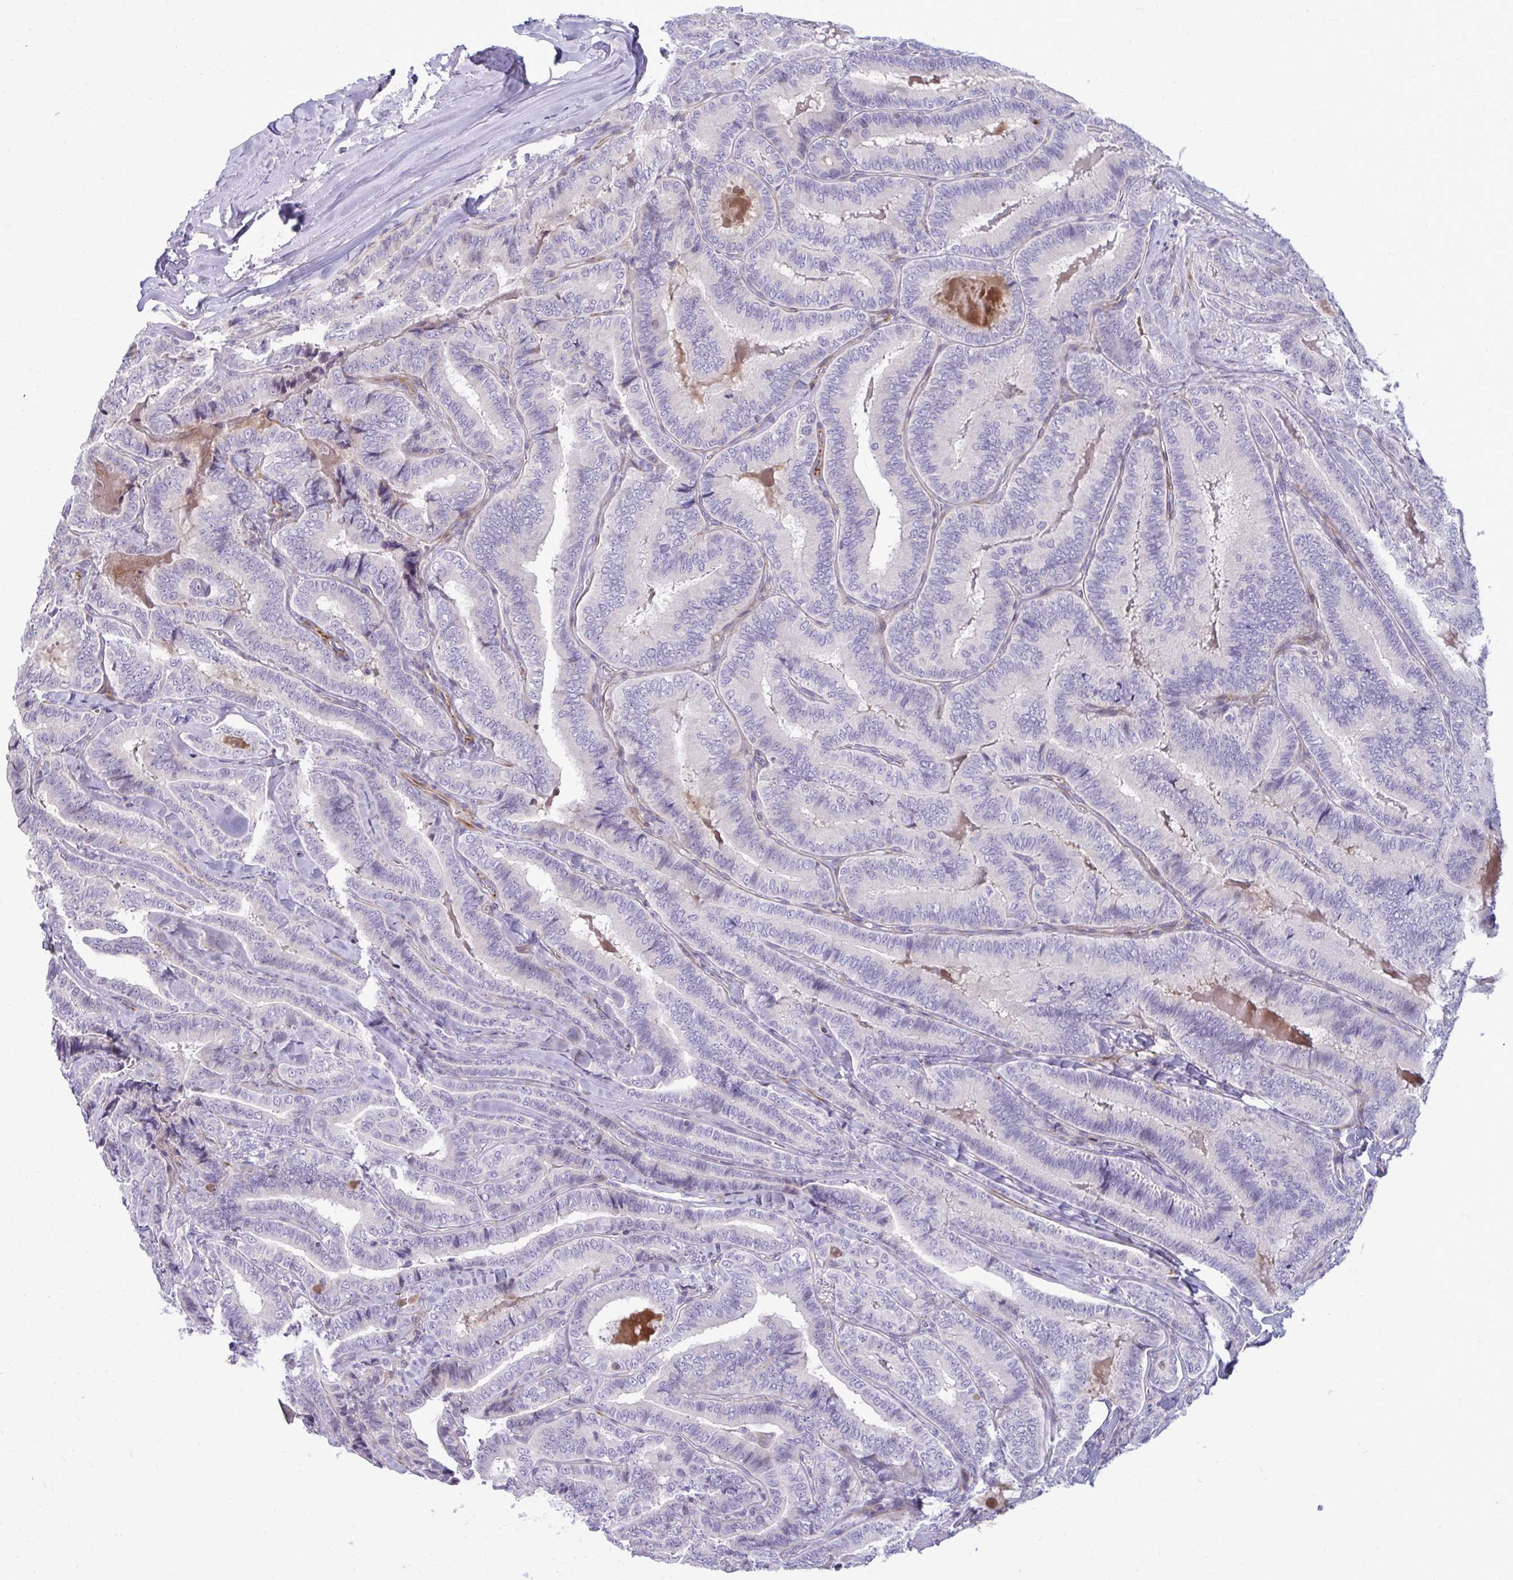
{"staining": {"intensity": "negative", "quantity": "none", "location": "none"}, "tissue": "thyroid cancer", "cell_type": "Tumor cells", "image_type": "cancer", "snomed": [{"axis": "morphology", "description": "Papillary adenocarcinoma, NOS"}, {"axis": "topography", "description": "Thyroid gland"}], "caption": "A high-resolution micrograph shows IHC staining of thyroid papillary adenocarcinoma, which shows no significant expression in tumor cells. The staining was performed using DAB (3,3'-diaminobenzidine) to visualize the protein expression in brown, while the nuclei were stained in blue with hematoxylin (Magnification: 20x).", "gene": "SLC14A1", "patient": {"sex": "male", "age": 61}}